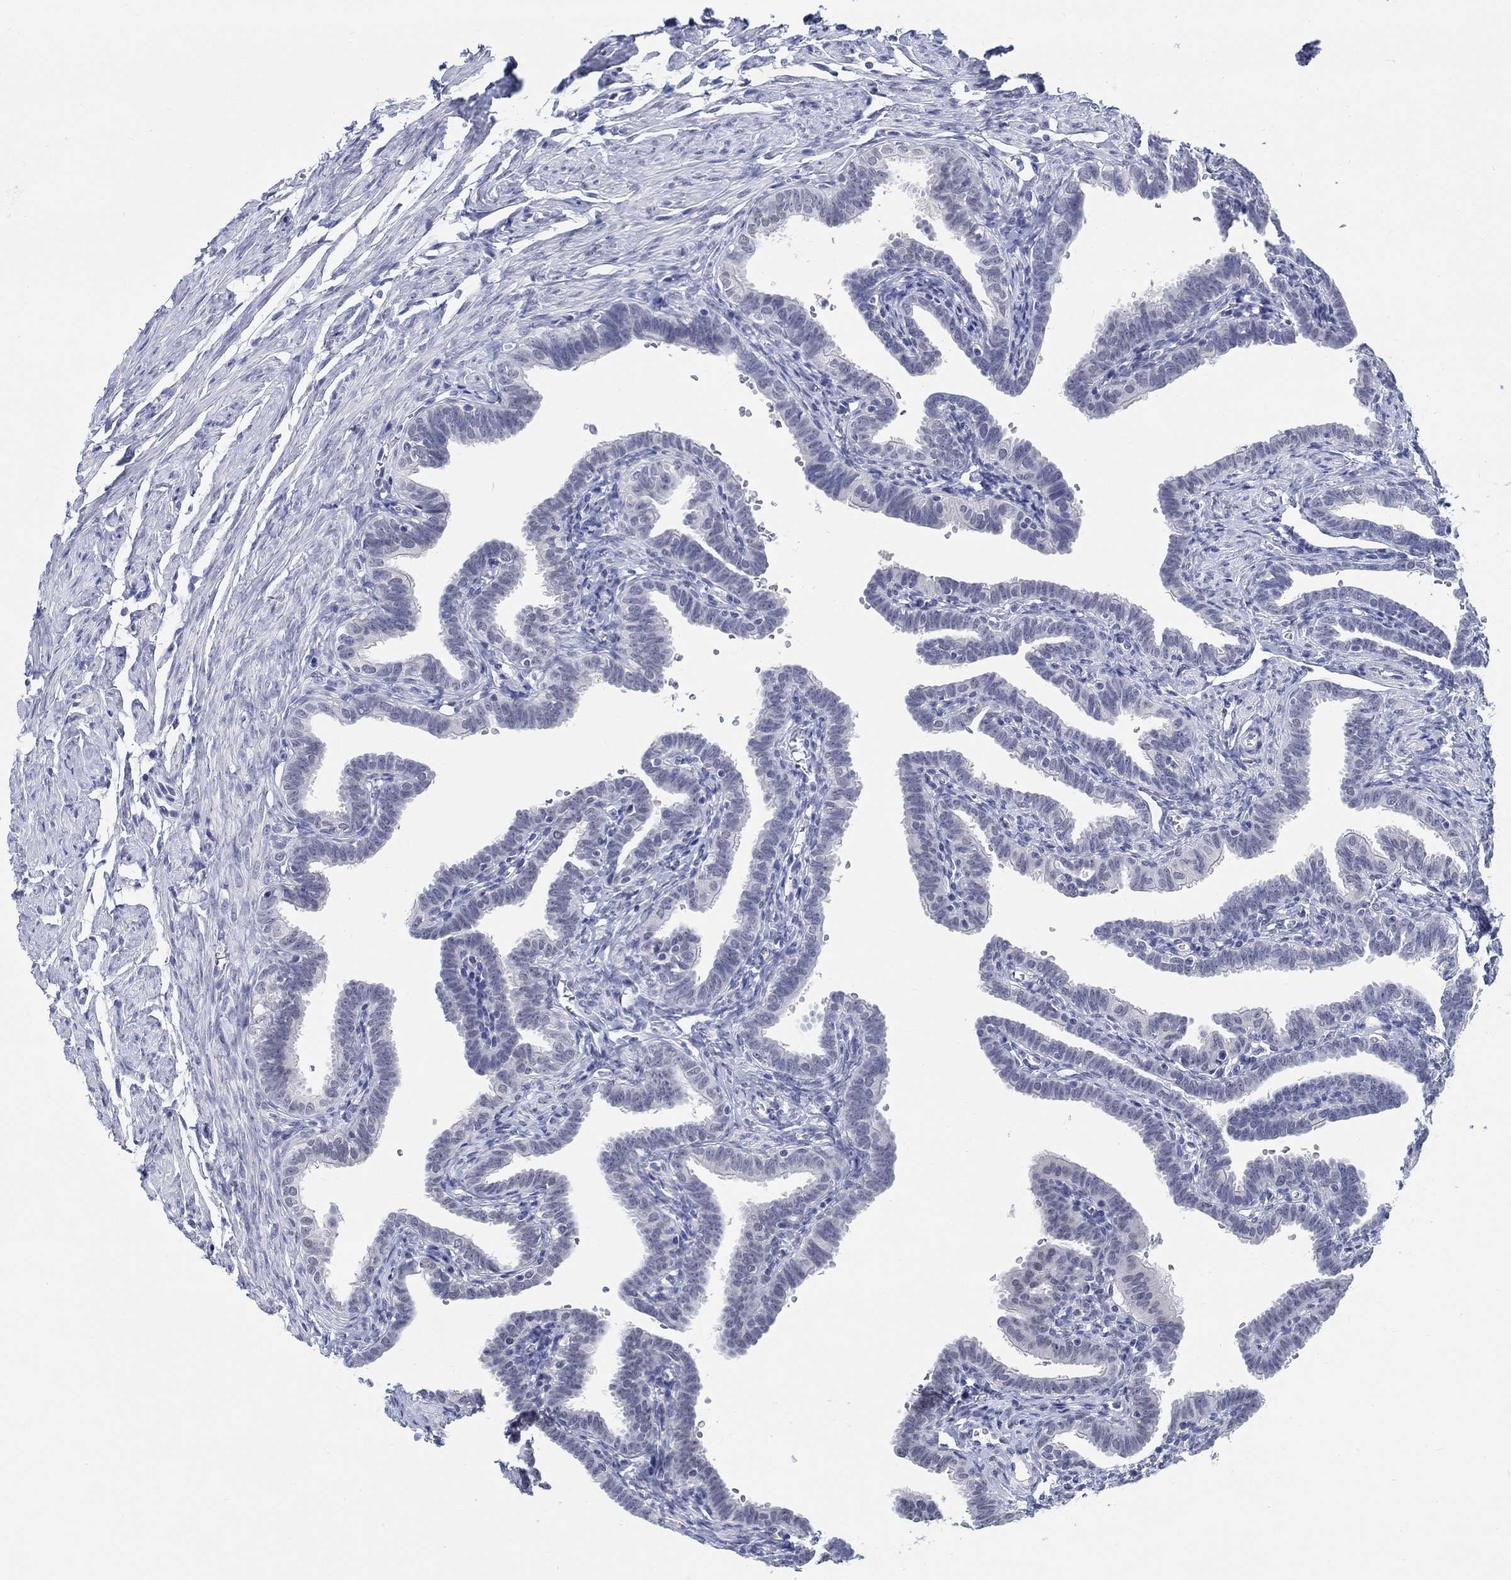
{"staining": {"intensity": "negative", "quantity": "none", "location": "none"}, "tissue": "fallopian tube", "cell_type": "Glandular cells", "image_type": "normal", "snomed": [{"axis": "morphology", "description": "Normal tissue, NOS"}, {"axis": "topography", "description": "Fallopian tube"}, {"axis": "topography", "description": "Ovary"}], "caption": "A high-resolution photomicrograph shows IHC staining of unremarkable fallopian tube, which reveals no significant expression in glandular cells.", "gene": "ANKS1B", "patient": {"sex": "female", "age": 57}}